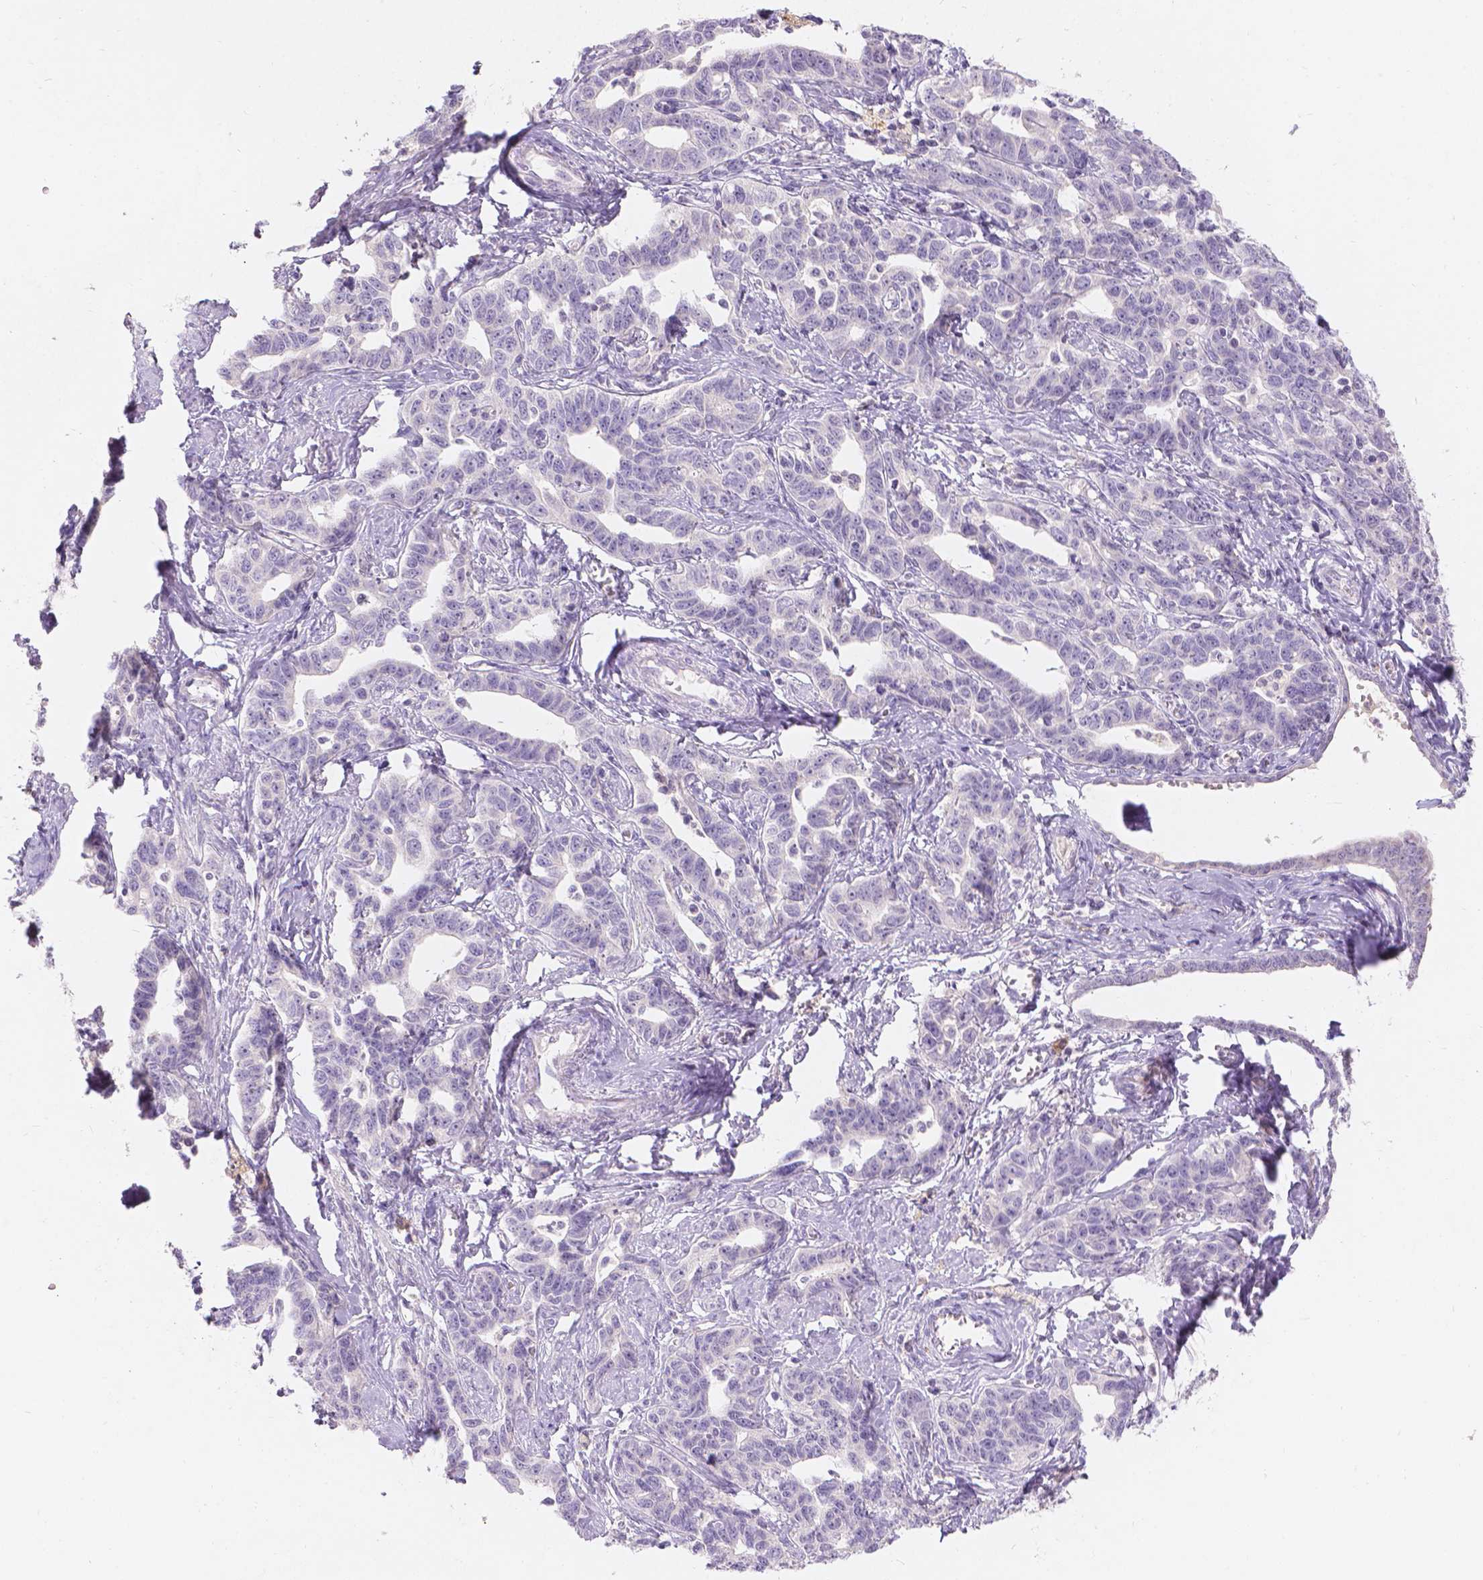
{"staining": {"intensity": "negative", "quantity": "none", "location": "none"}, "tissue": "ovarian cancer", "cell_type": "Tumor cells", "image_type": "cancer", "snomed": [{"axis": "morphology", "description": "Cystadenocarcinoma, serous, NOS"}, {"axis": "topography", "description": "Ovary"}], "caption": "There is no significant expression in tumor cells of ovarian cancer.", "gene": "DCAF4L1", "patient": {"sex": "female", "age": 69}}